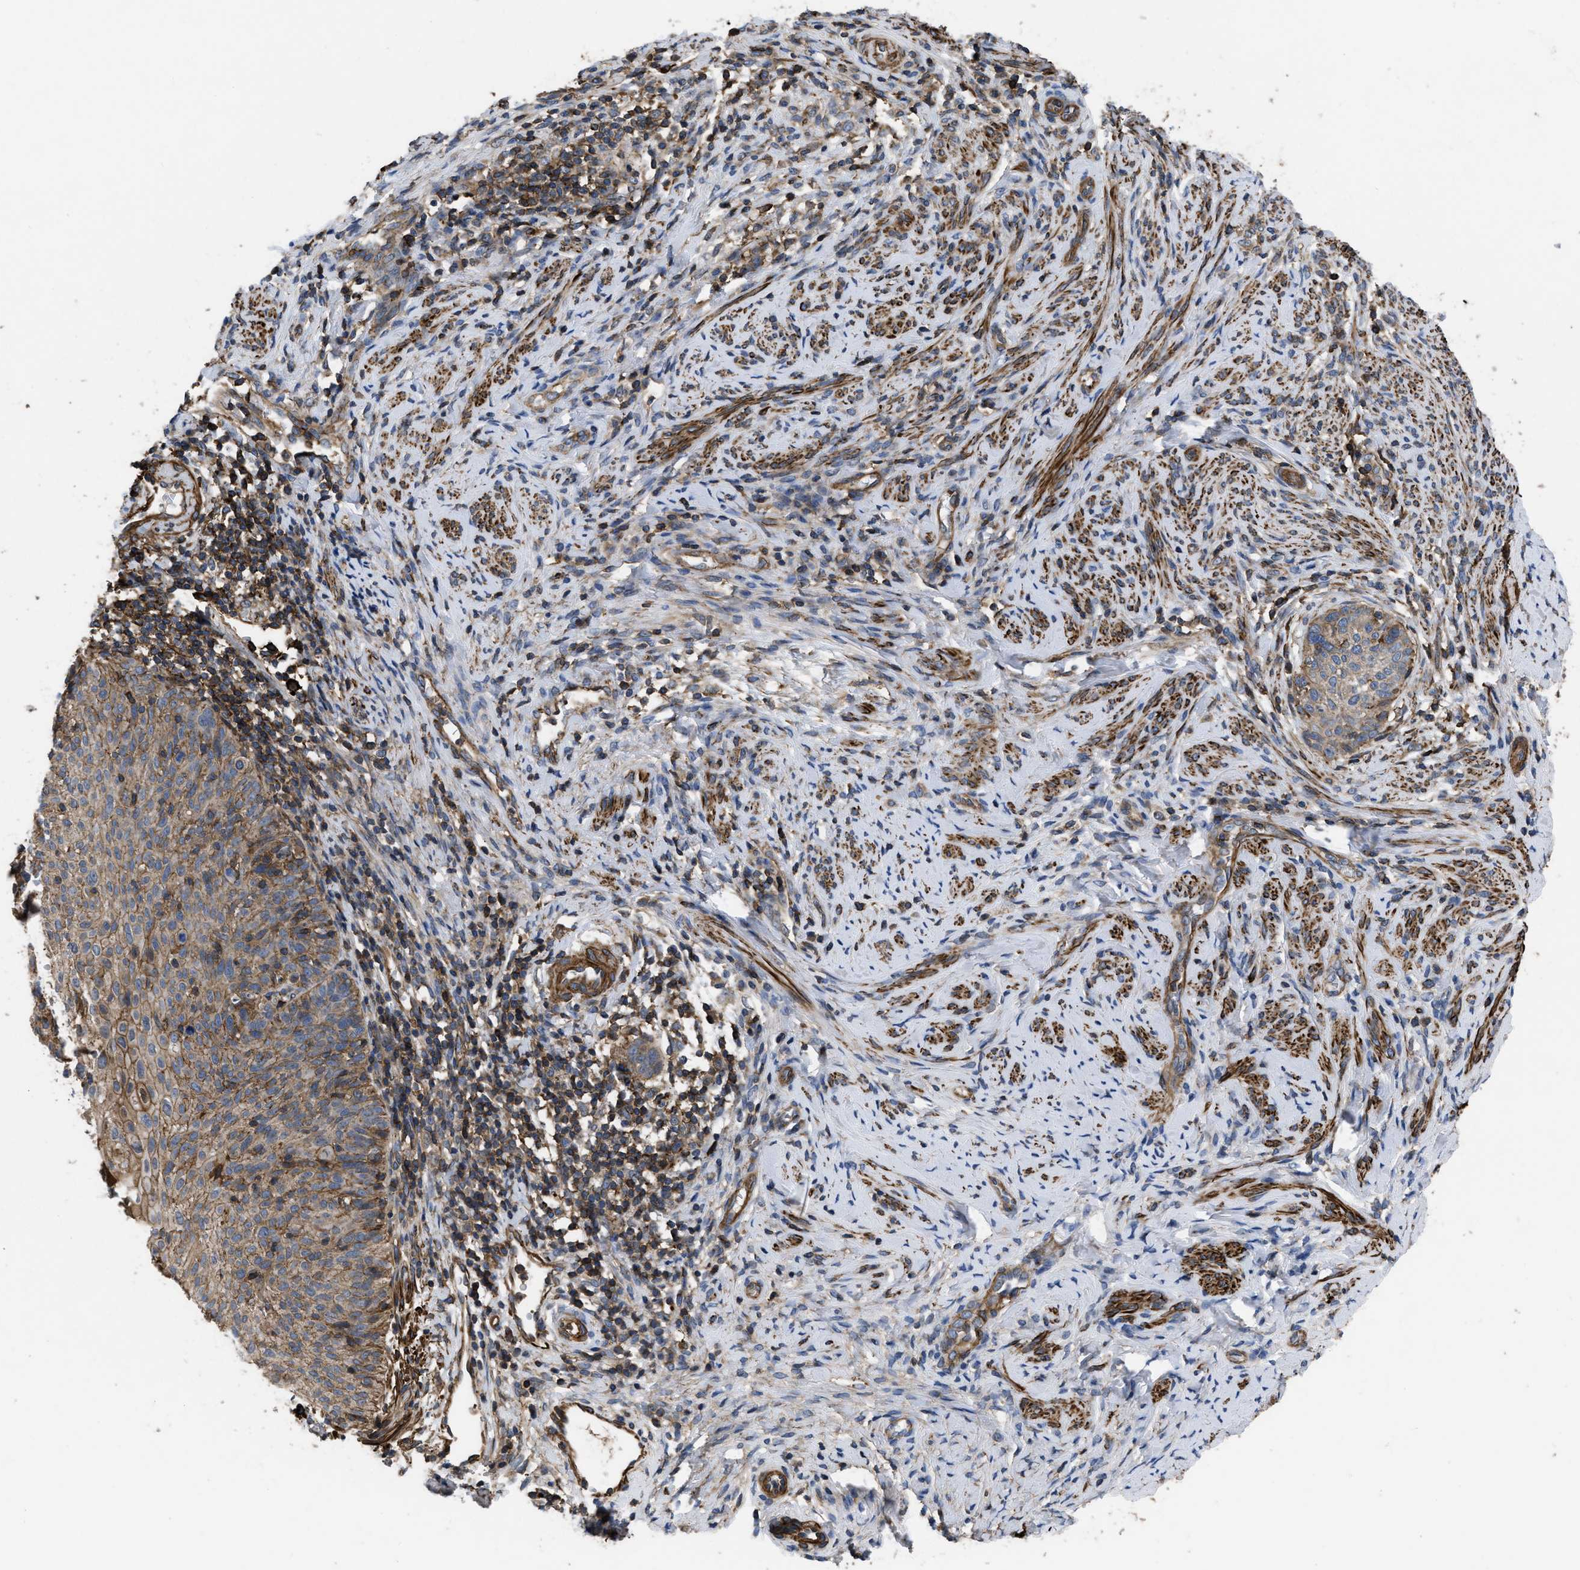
{"staining": {"intensity": "weak", "quantity": ">75%", "location": "cytoplasmic/membranous"}, "tissue": "cervical cancer", "cell_type": "Tumor cells", "image_type": "cancer", "snomed": [{"axis": "morphology", "description": "Squamous cell carcinoma, NOS"}, {"axis": "topography", "description": "Cervix"}], "caption": "An image showing weak cytoplasmic/membranous staining in about >75% of tumor cells in squamous cell carcinoma (cervical), as visualized by brown immunohistochemical staining.", "gene": "SCUBE2", "patient": {"sex": "female", "age": 70}}